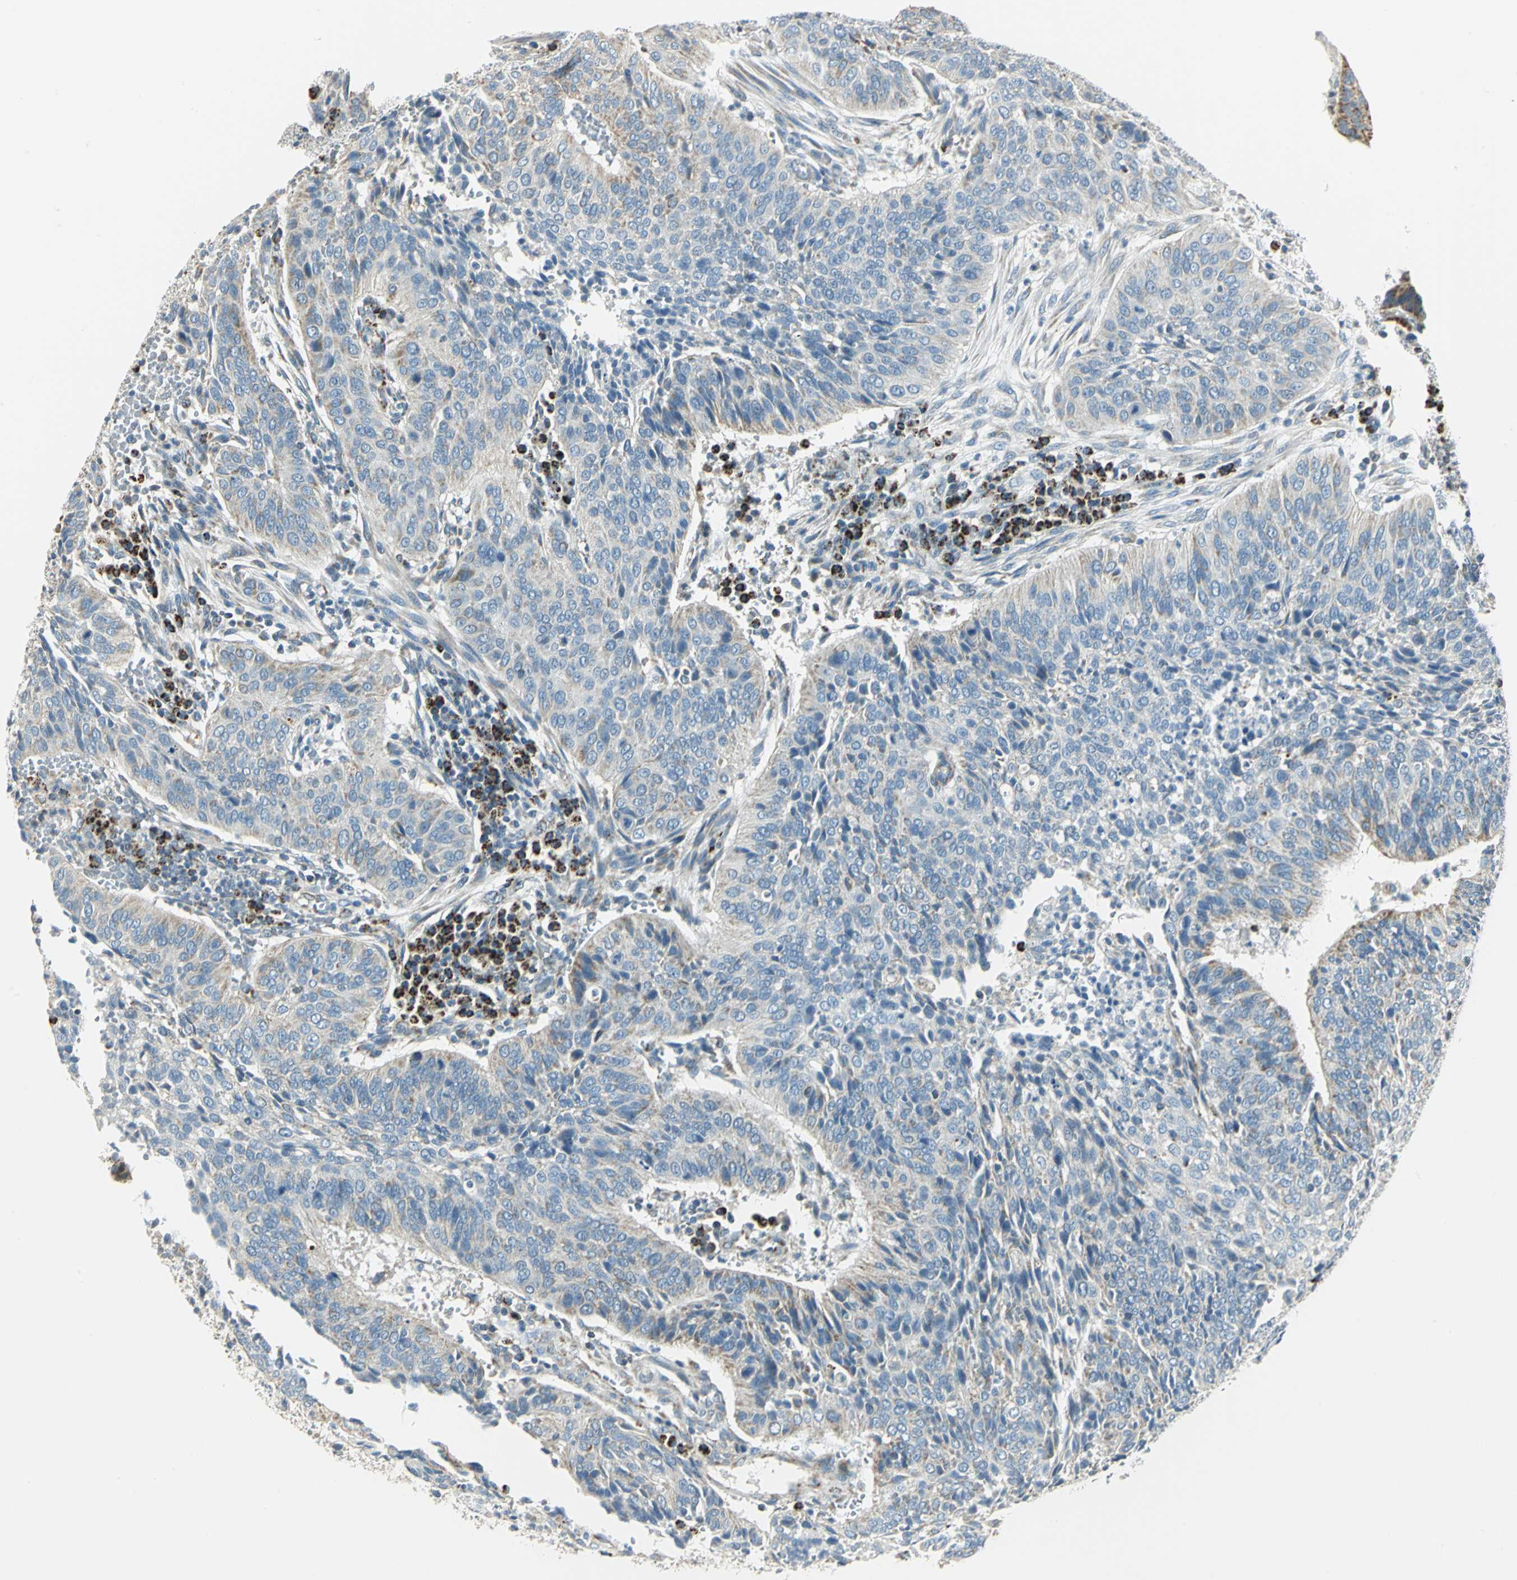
{"staining": {"intensity": "moderate", "quantity": "25%-75%", "location": "cytoplasmic/membranous"}, "tissue": "cervical cancer", "cell_type": "Tumor cells", "image_type": "cancer", "snomed": [{"axis": "morphology", "description": "Squamous cell carcinoma, NOS"}, {"axis": "topography", "description": "Cervix"}], "caption": "Protein expression analysis of squamous cell carcinoma (cervical) demonstrates moderate cytoplasmic/membranous expression in about 25%-75% of tumor cells. The staining is performed using DAB (3,3'-diaminobenzidine) brown chromogen to label protein expression. The nuclei are counter-stained blue using hematoxylin.", "gene": "ACADM", "patient": {"sex": "female", "age": 39}}